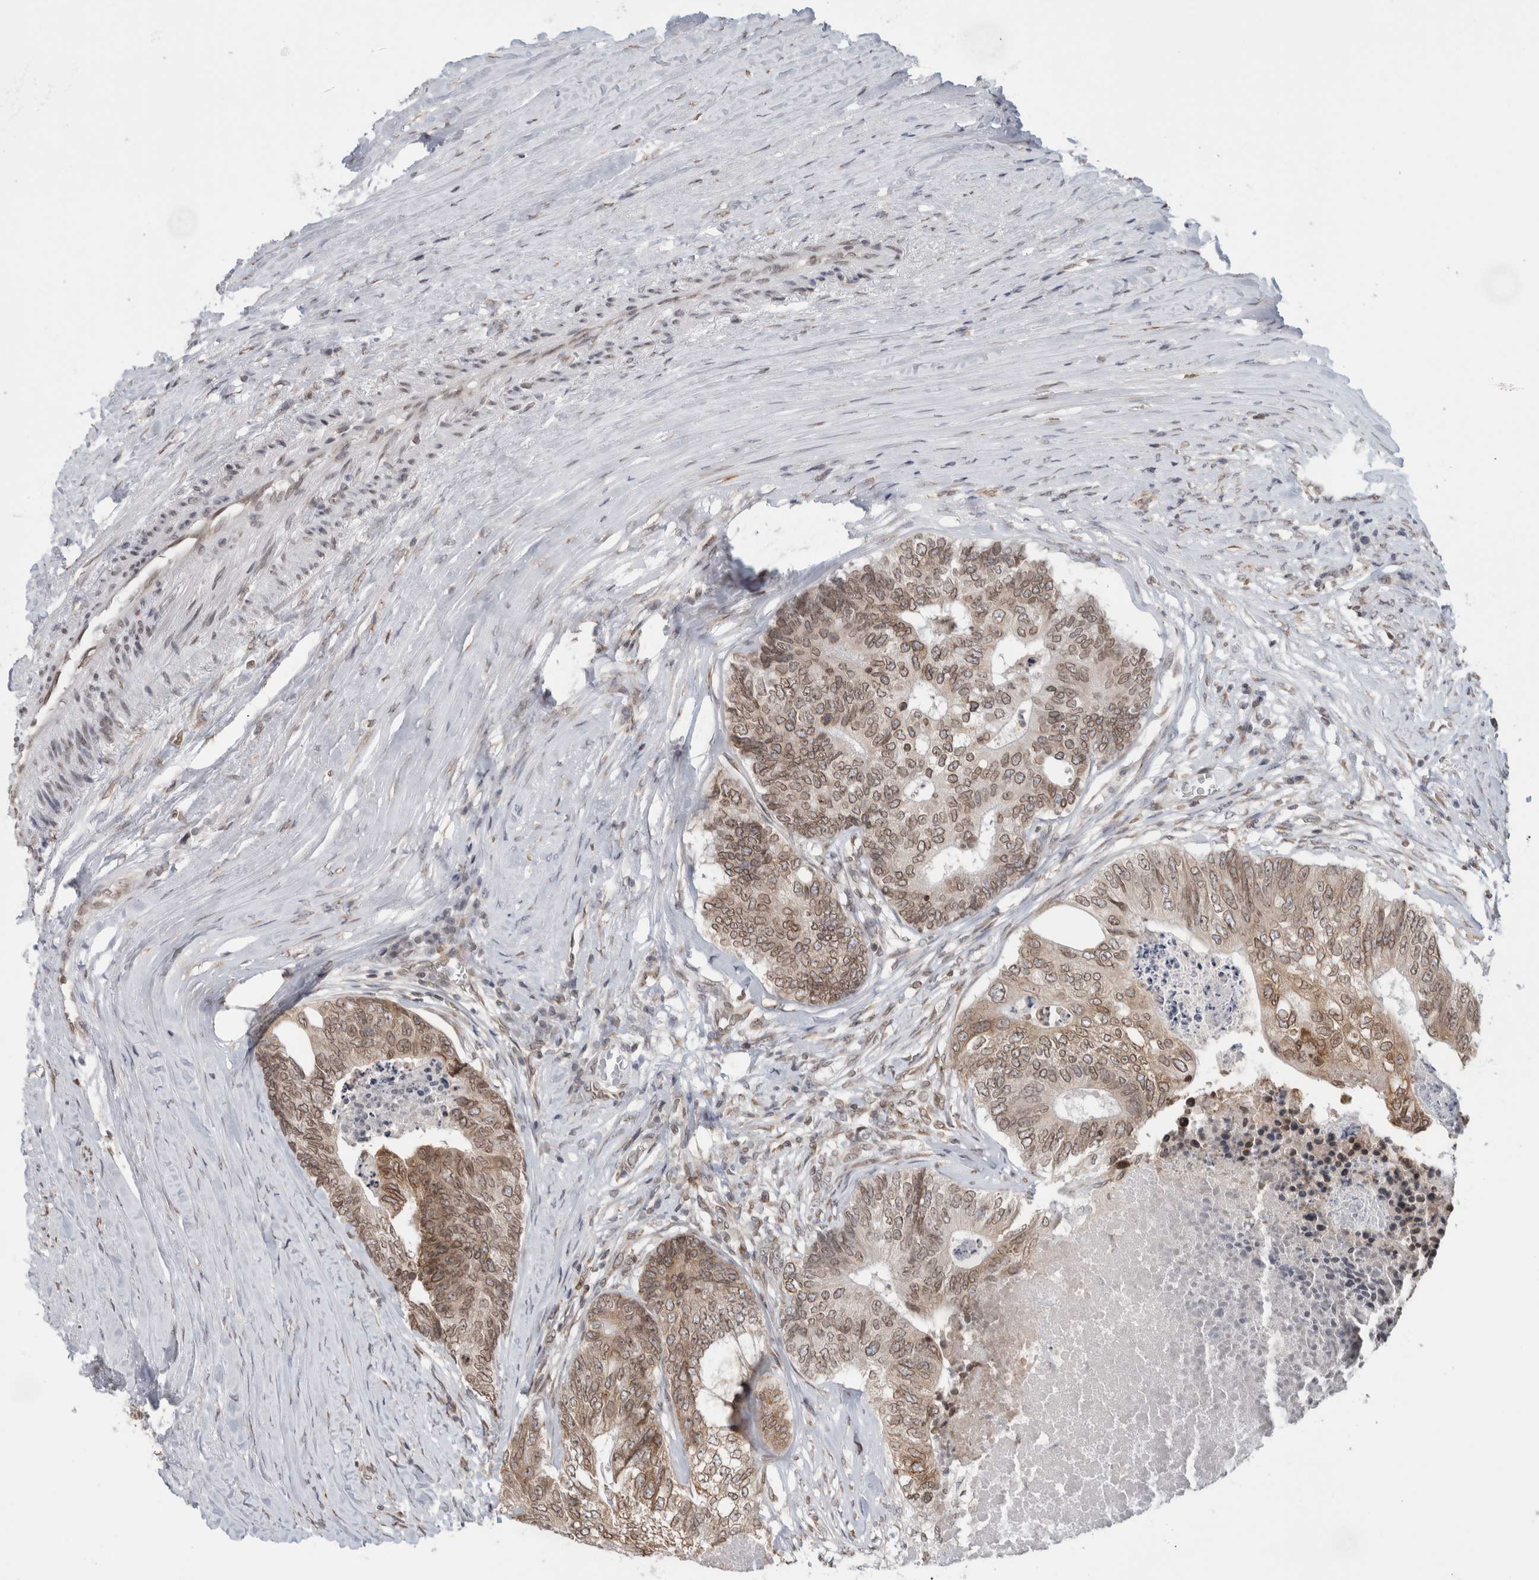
{"staining": {"intensity": "moderate", "quantity": ">75%", "location": "cytoplasmic/membranous,nuclear"}, "tissue": "colorectal cancer", "cell_type": "Tumor cells", "image_type": "cancer", "snomed": [{"axis": "morphology", "description": "Adenocarcinoma, NOS"}, {"axis": "topography", "description": "Colon"}], "caption": "Human colorectal adenocarcinoma stained for a protein (brown) exhibits moderate cytoplasmic/membranous and nuclear positive staining in about >75% of tumor cells.", "gene": "RBMX2", "patient": {"sex": "female", "age": 67}}